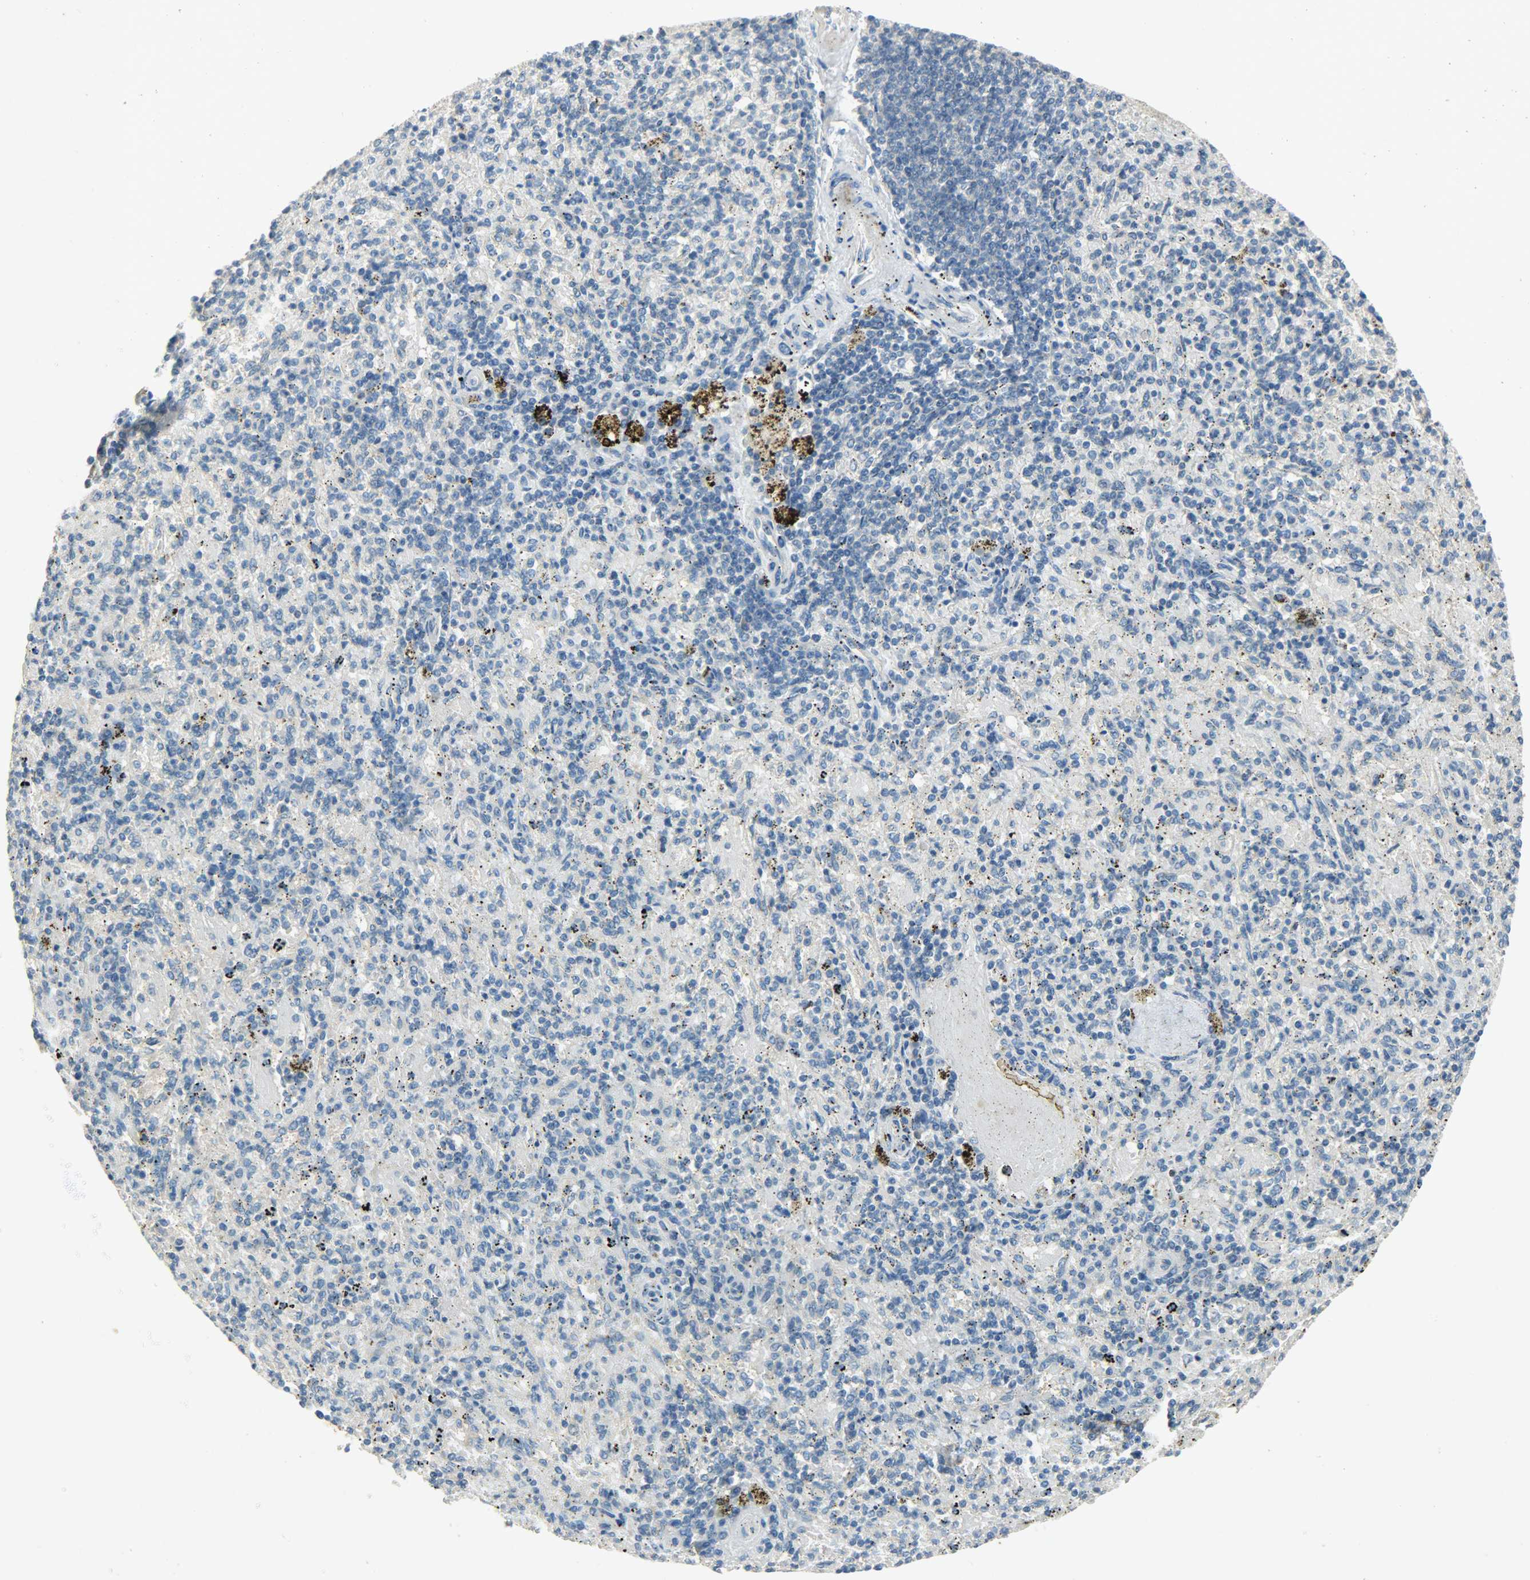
{"staining": {"intensity": "weak", "quantity": "25%-75%", "location": "cytoplasmic/membranous"}, "tissue": "spleen", "cell_type": "Cells in red pulp", "image_type": "normal", "snomed": [{"axis": "morphology", "description": "Normal tissue, NOS"}, {"axis": "topography", "description": "Spleen"}], "caption": "This is a photomicrograph of IHC staining of unremarkable spleen, which shows weak staining in the cytoplasmic/membranous of cells in red pulp.", "gene": "DSG2", "patient": {"sex": "female", "age": 43}}